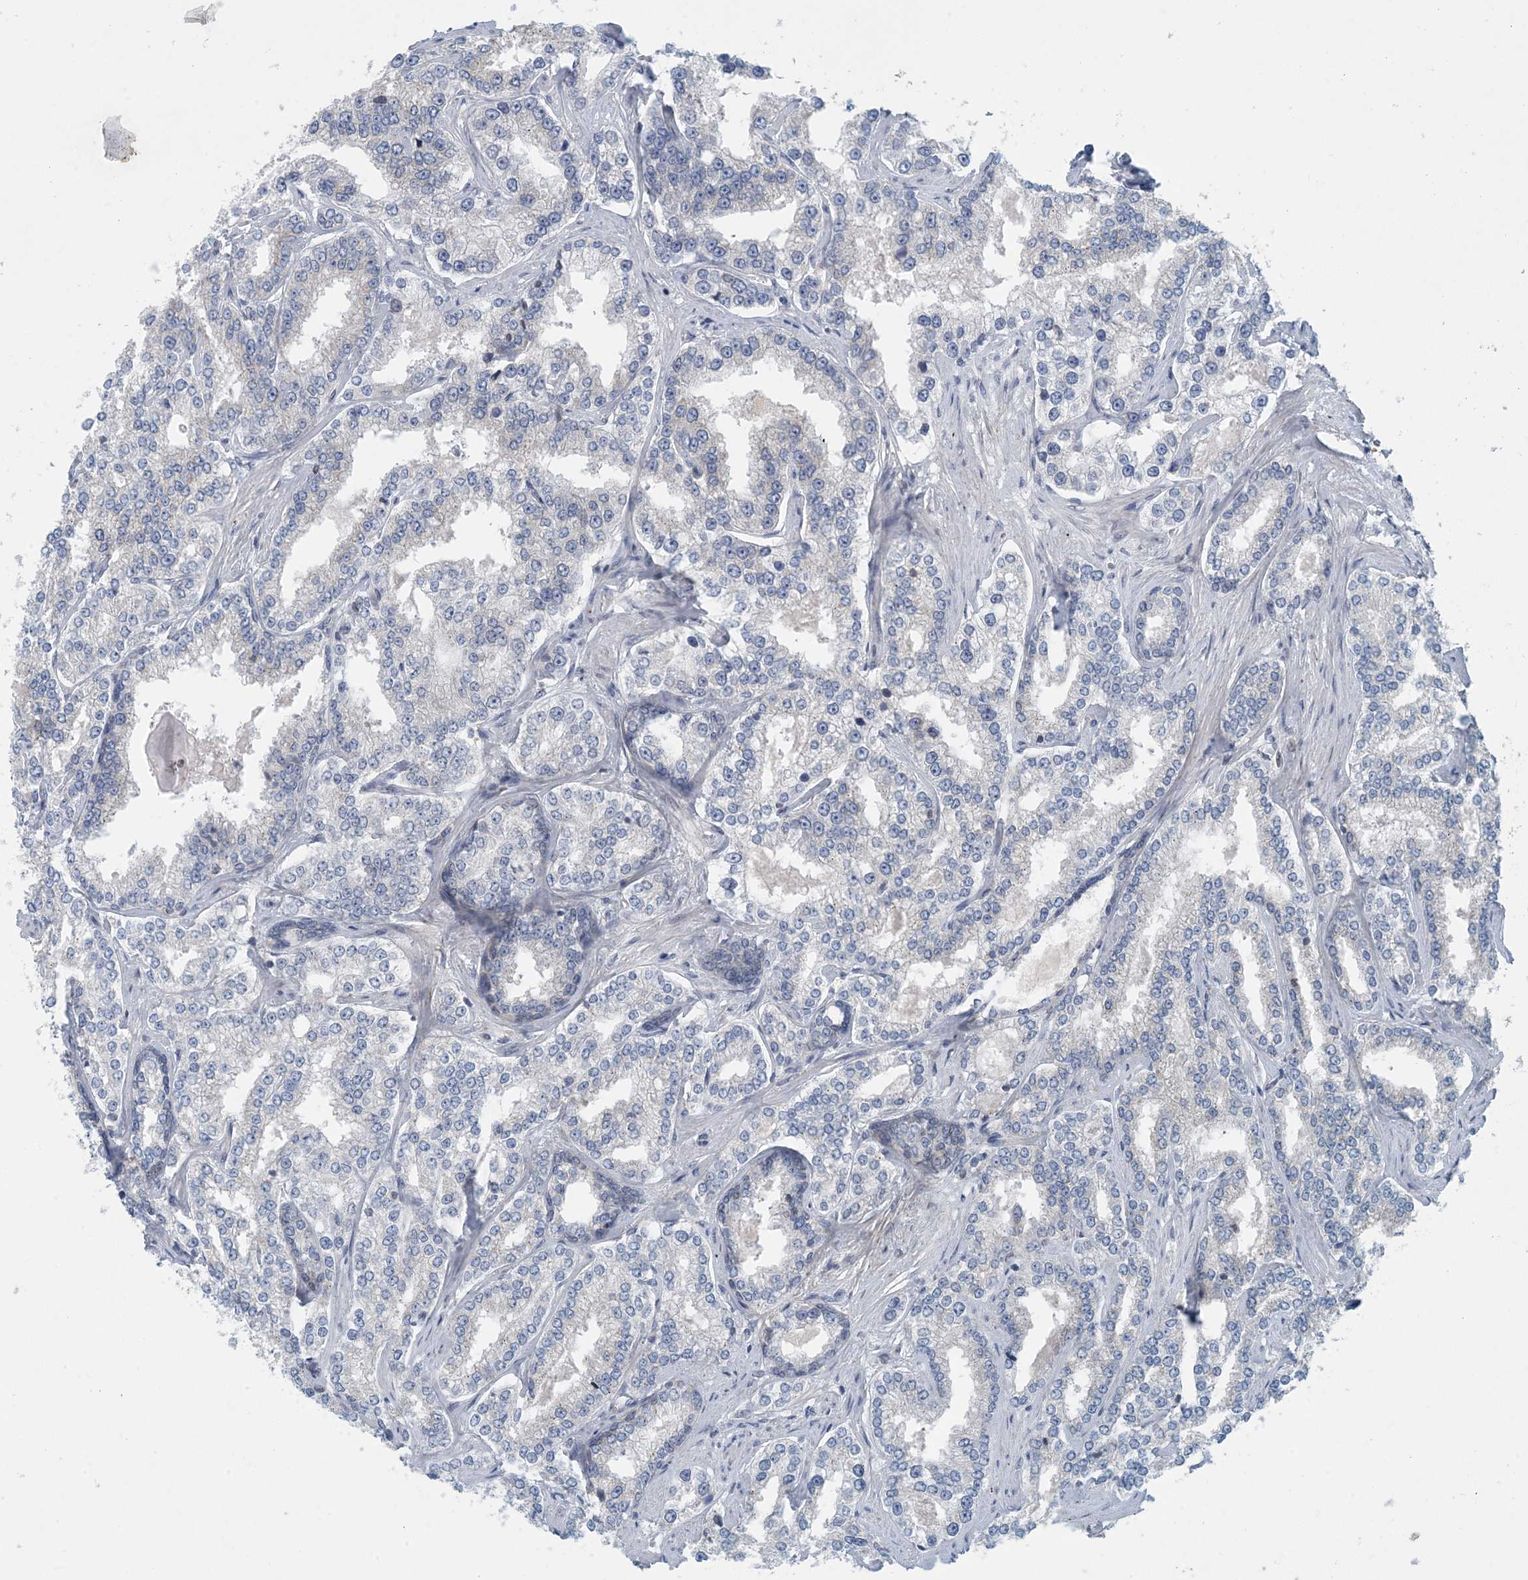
{"staining": {"intensity": "weak", "quantity": "<25%", "location": "cytoplasmic/membranous"}, "tissue": "prostate cancer", "cell_type": "Tumor cells", "image_type": "cancer", "snomed": [{"axis": "morphology", "description": "Normal tissue, NOS"}, {"axis": "morphology", "description": "Adenocarcinoma, High grade"}, {"axis": "topography", "description": "Prostate"}], "caption": "Immunohistochemistry image of neoplastic tissue: prostate cancer stained with DAB demonstrates no significant protein staining in tumor cells. The staining is performed using DAB brown chromogen with nuclei counter-stained in using hematoxylin.", "gene": "HIKESHI", "patient": {"sex": "male", "age": 83}}